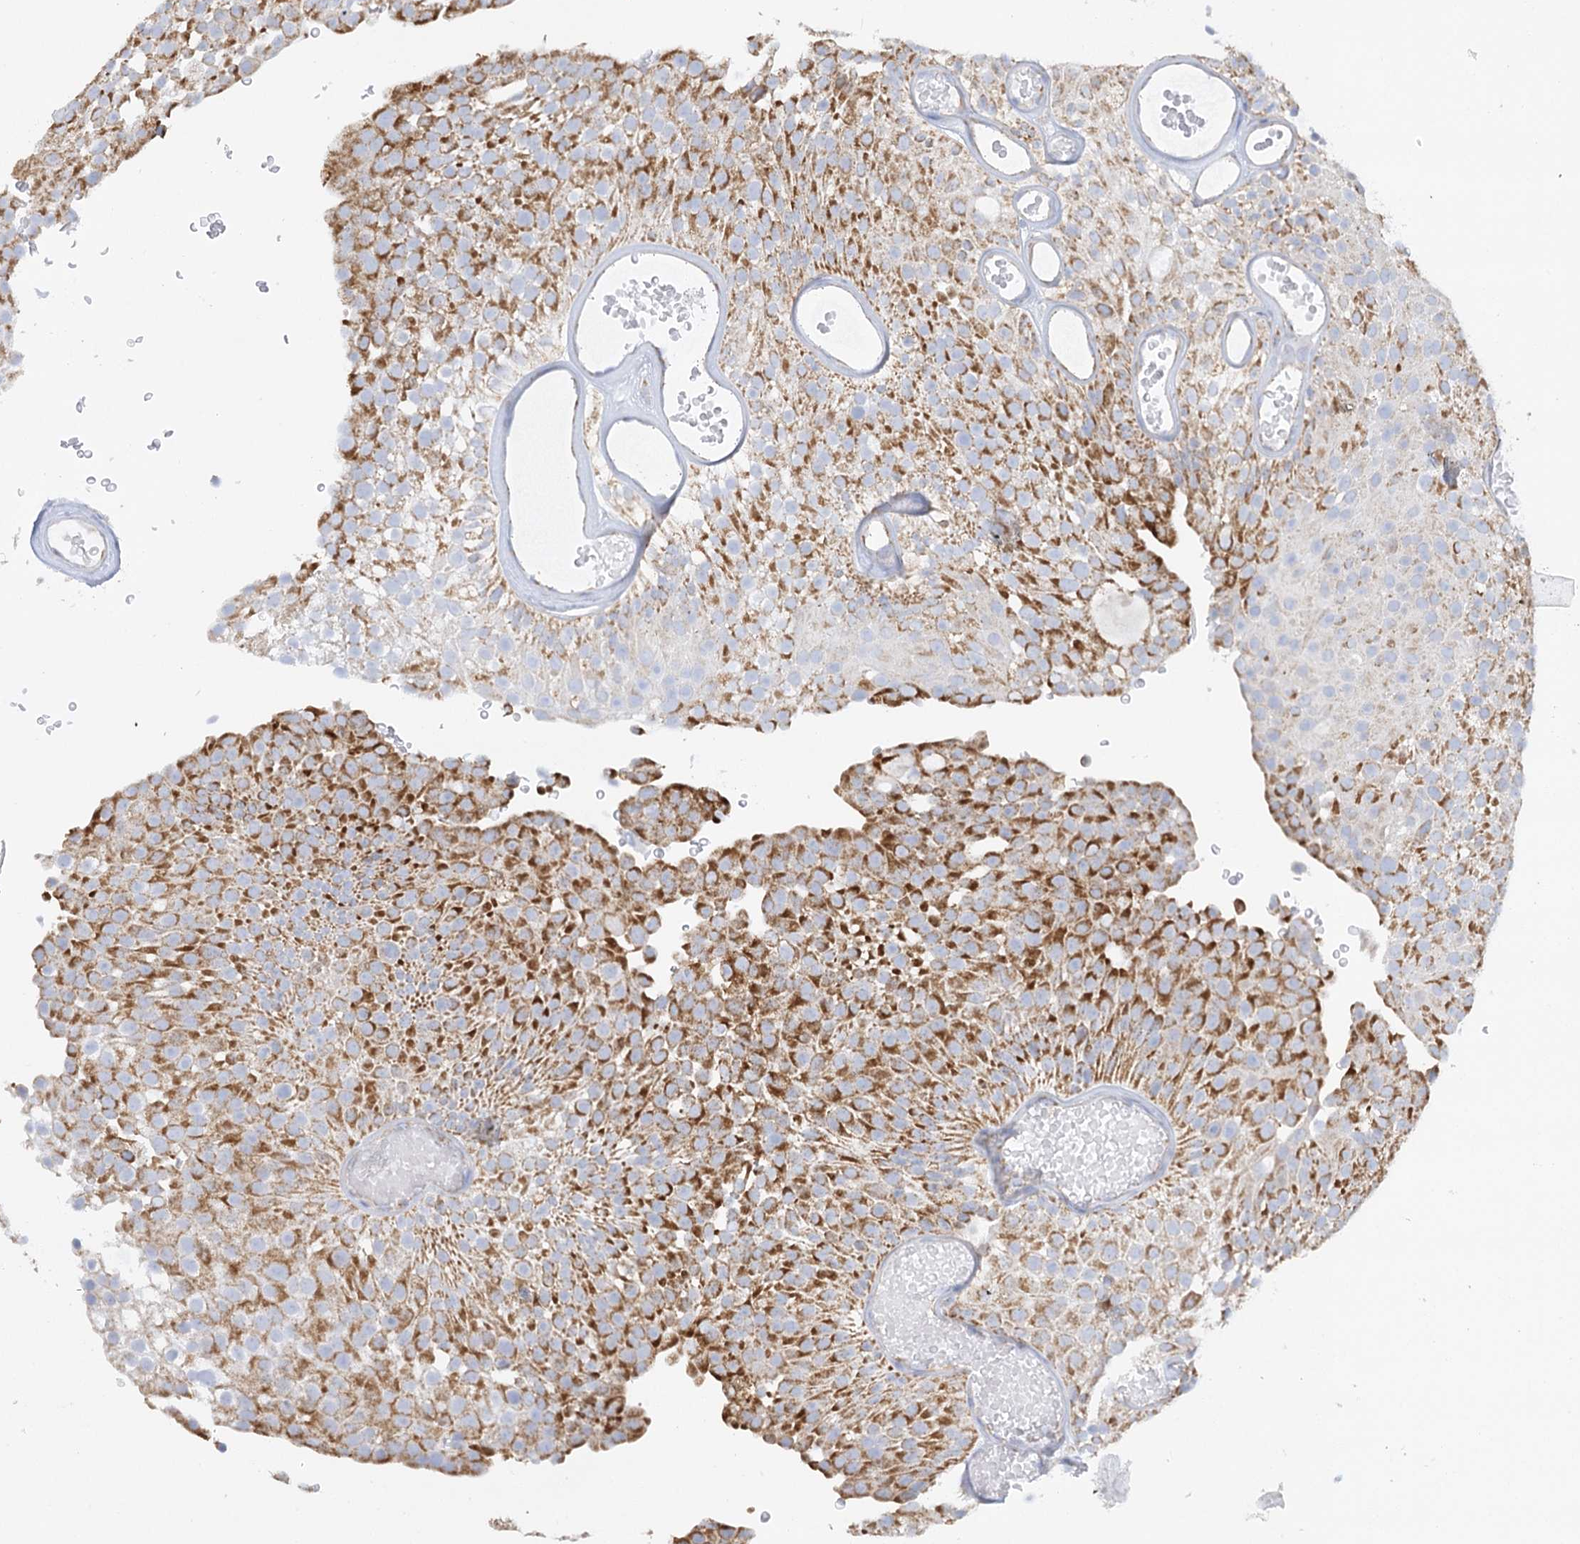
{"staining": {"intensity": "strong", "quantity": "25%-75%", "location": "cytoplasmic/membranous"}, "tissue": "urothelial cancer", "cell_type": "Tumor cells", "image_type": "cancer", "snomed": [{"axis": "morphology", "description": "Urothelial carcinoma, Low grade"}, {"axis": "topography", "description": "Urinary bladder"}], "caption": "The histopathology image shows immunohistochemical staining of urothelial cancer. There is strong cytoplasmic/membranous expression is identified in approximately 25%-75% of tumor cells.", "gene": "DHTKD1", "patient": {"sex": "male", "age": 78}}